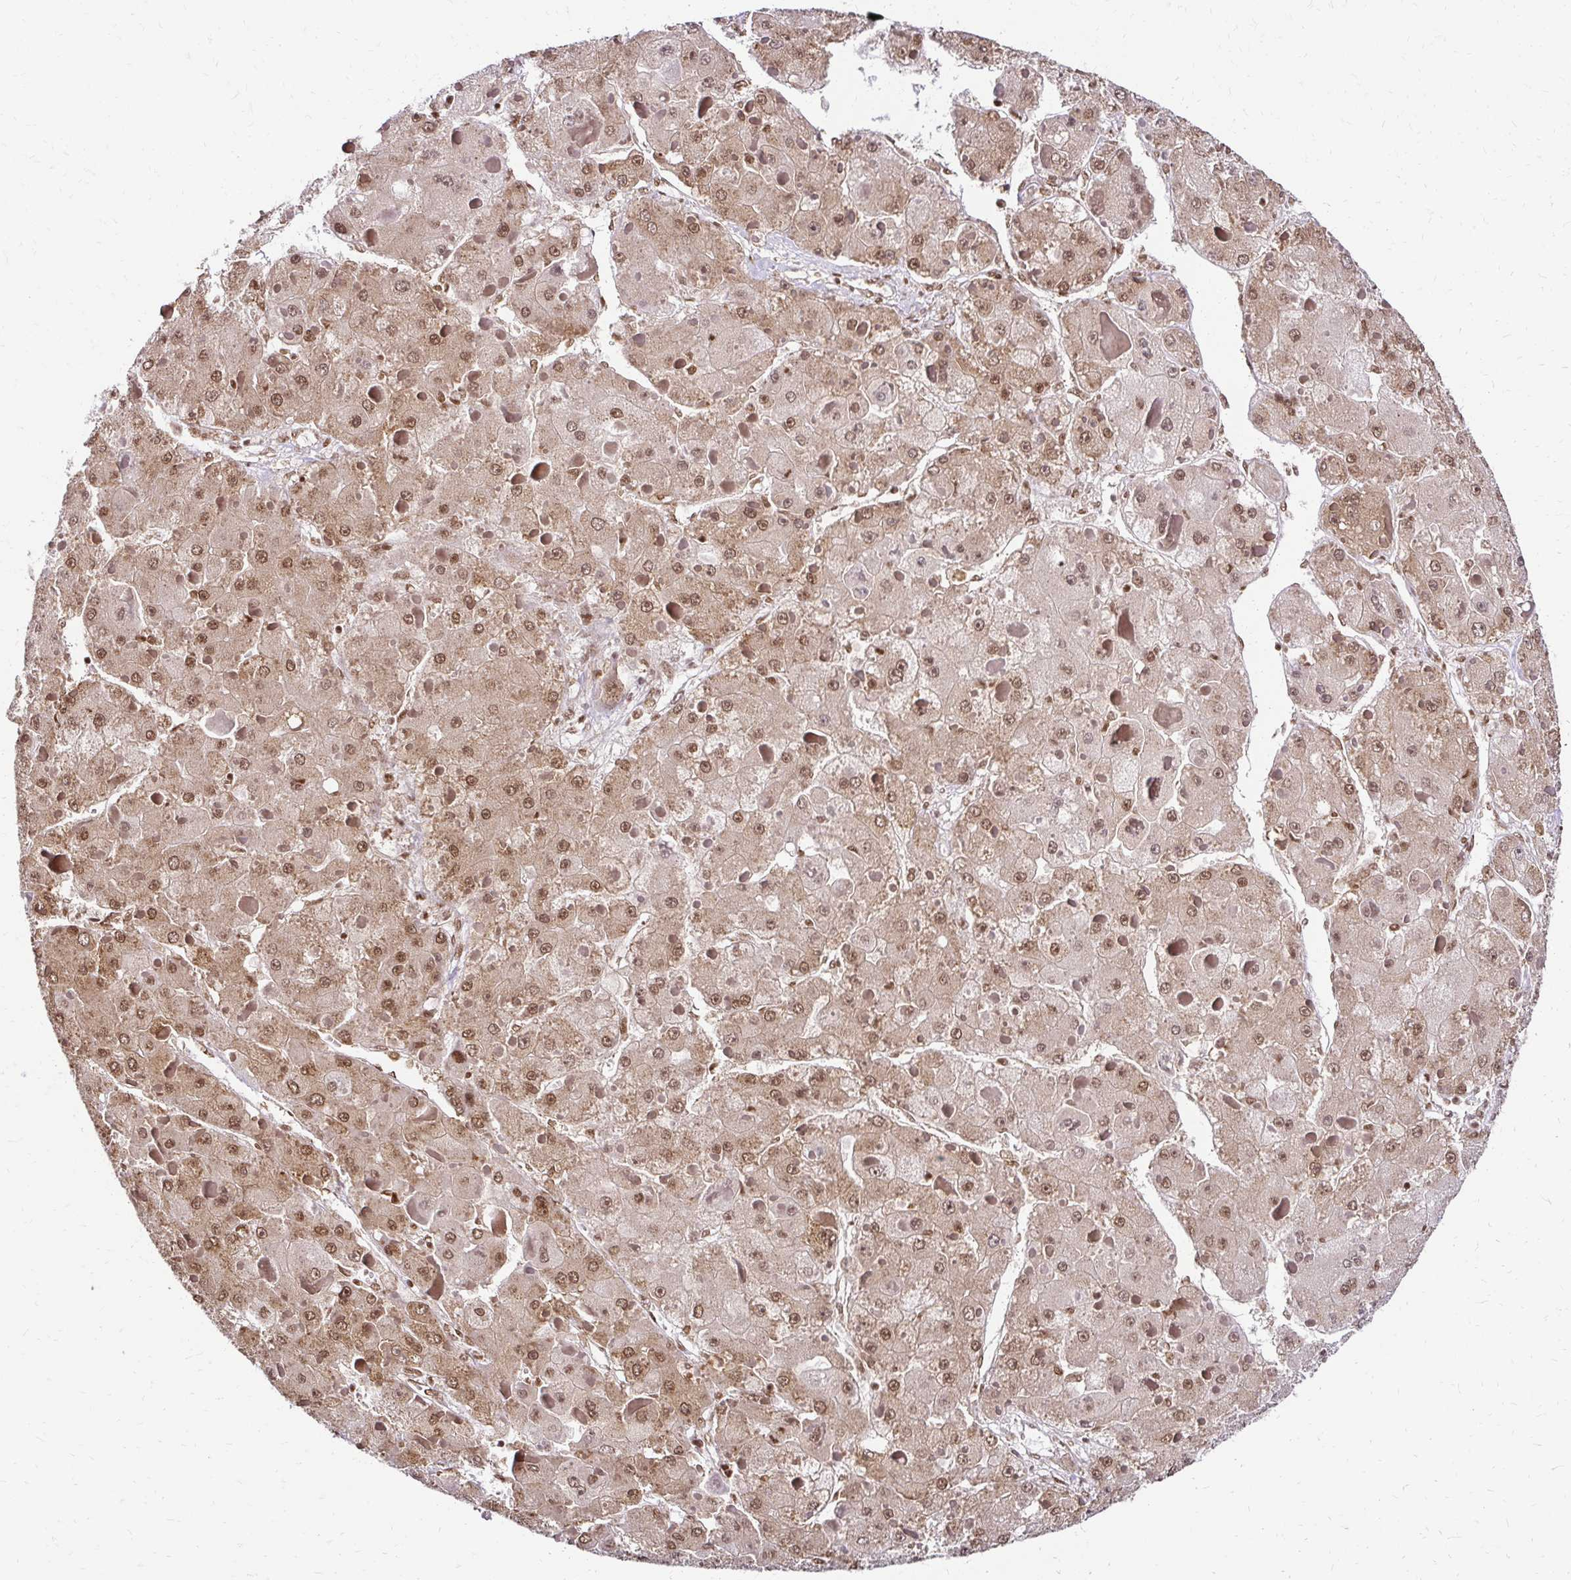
{"staining": {"intensity": "moderate", "quantity": ">75%", "location": "cytoplasmic/membranous,nuclear"}, "tissue": "liver cancer", "cell_type": "Tumor cells", "image_type": "cancer", "snomed": [{"axis": "morphology", "description": "Carcinoma, Hepatocellular, NOS"}, {"axis": "topography", "description": "Liver"}], "caption": "Hepatocellular carcinoma (liver) was stained to show a protein in brown. There is medium levels of moderate cytoplasmic/membranous and nuclear positivity in about >75% of tumor cells. The staining is performed using DAB brown chromogen to label protein expression. The nuclei are counter-stained blue using hematoxylin.", "gene": "GLYR1", "patient": {"sex": "female", "age": 73}}